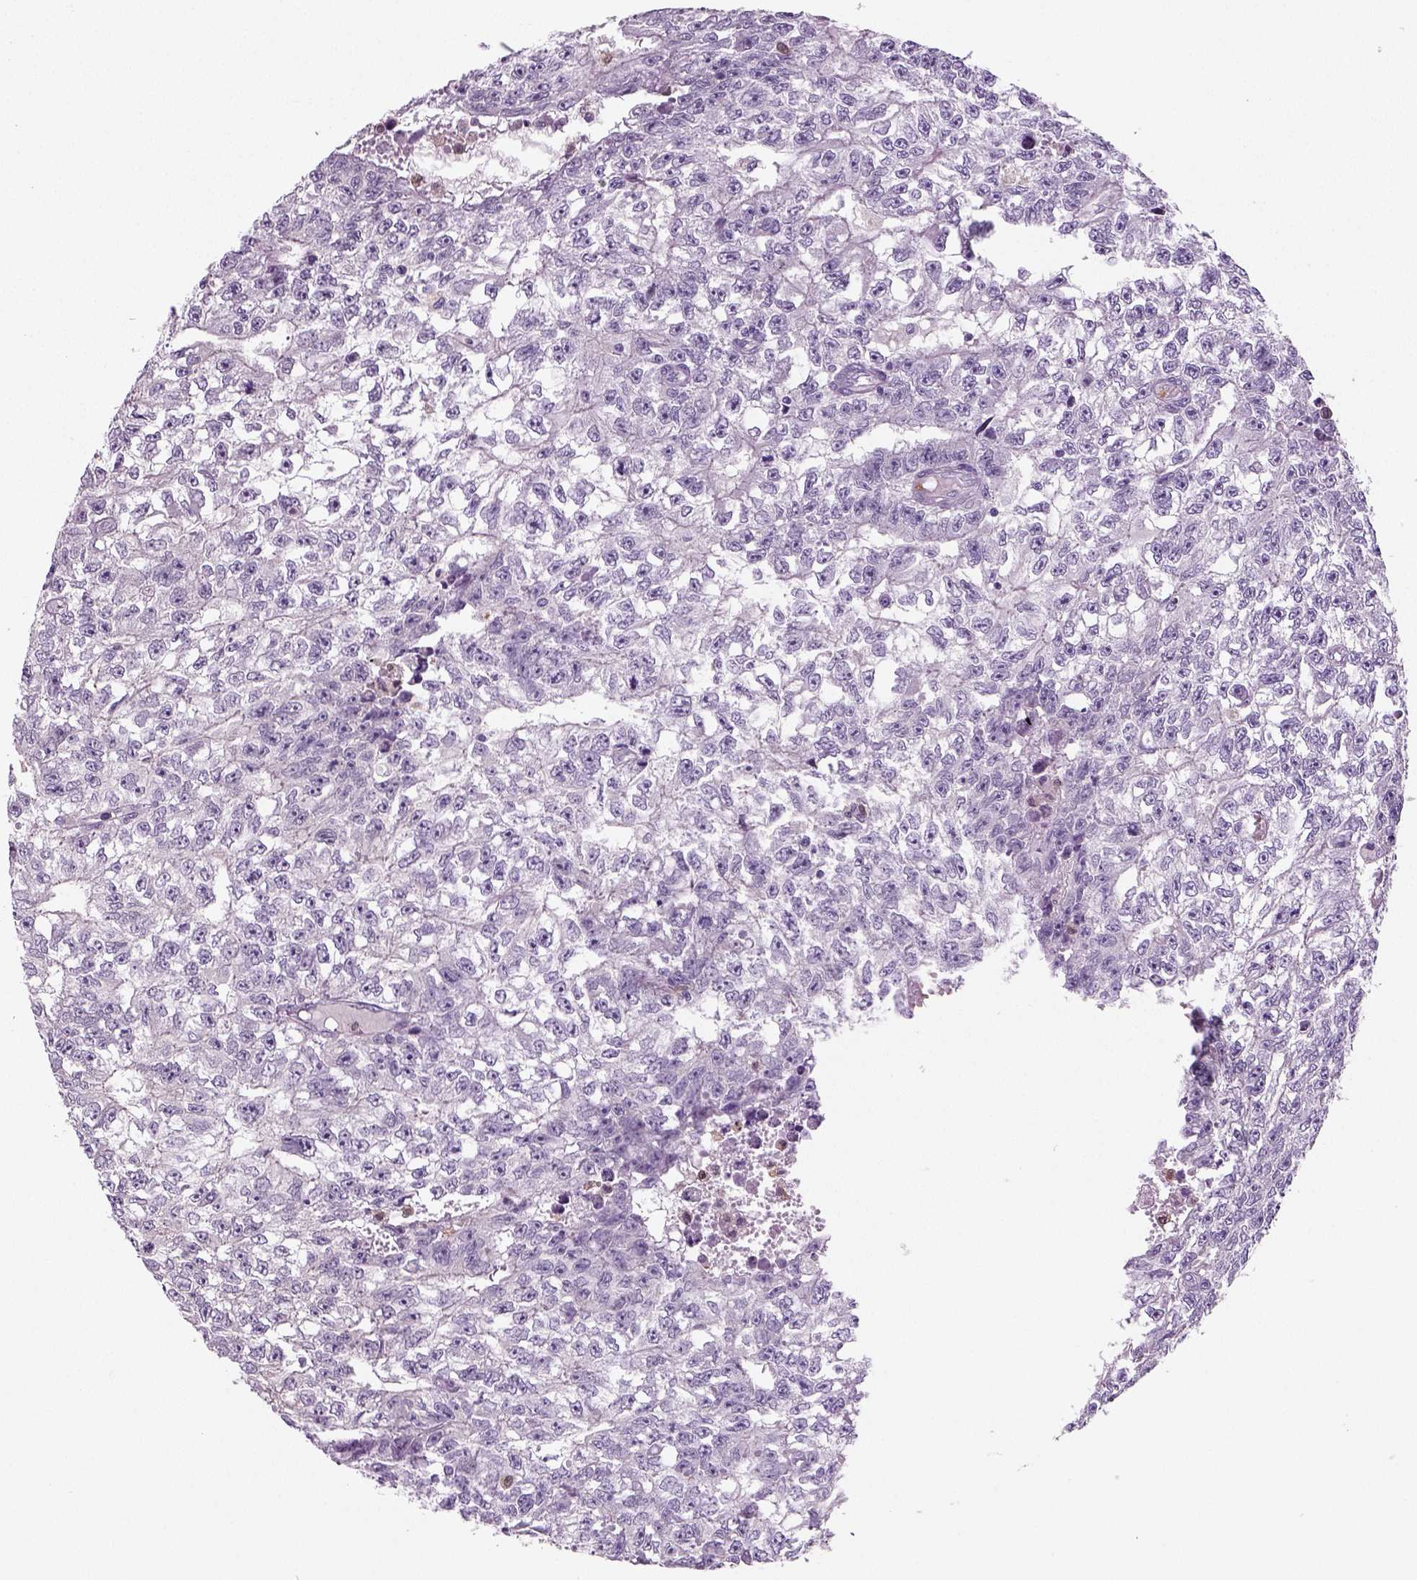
{"staining": {"intensity": "negative", "quantity": "none", "location": "none"}, "tissue": "testis cancer", "cell_type": "Tumor cells", "image_type": "cancer", "snomed": [{"axis": "morphology", "description": "Carcinoma, Embryonal, NOS"}, {"axis": "morphology", "description": "Teratoma, malignant, NOS"}, {"axis": "topography", "description": "Testis"}], "caption": "This micrograph is of testis cancer stained with immunohistochemistry (IHC) to label a protein in brown with the nuclei are counter-stained blue. There is no positivity in tumor cells. (Brightfield microscopy of DAB (3,3'-diaminobenzidine) immunohistochemistry at high magnification).", "gene": "NECAB2", "patient": {"sex": "male", "age": 24}}